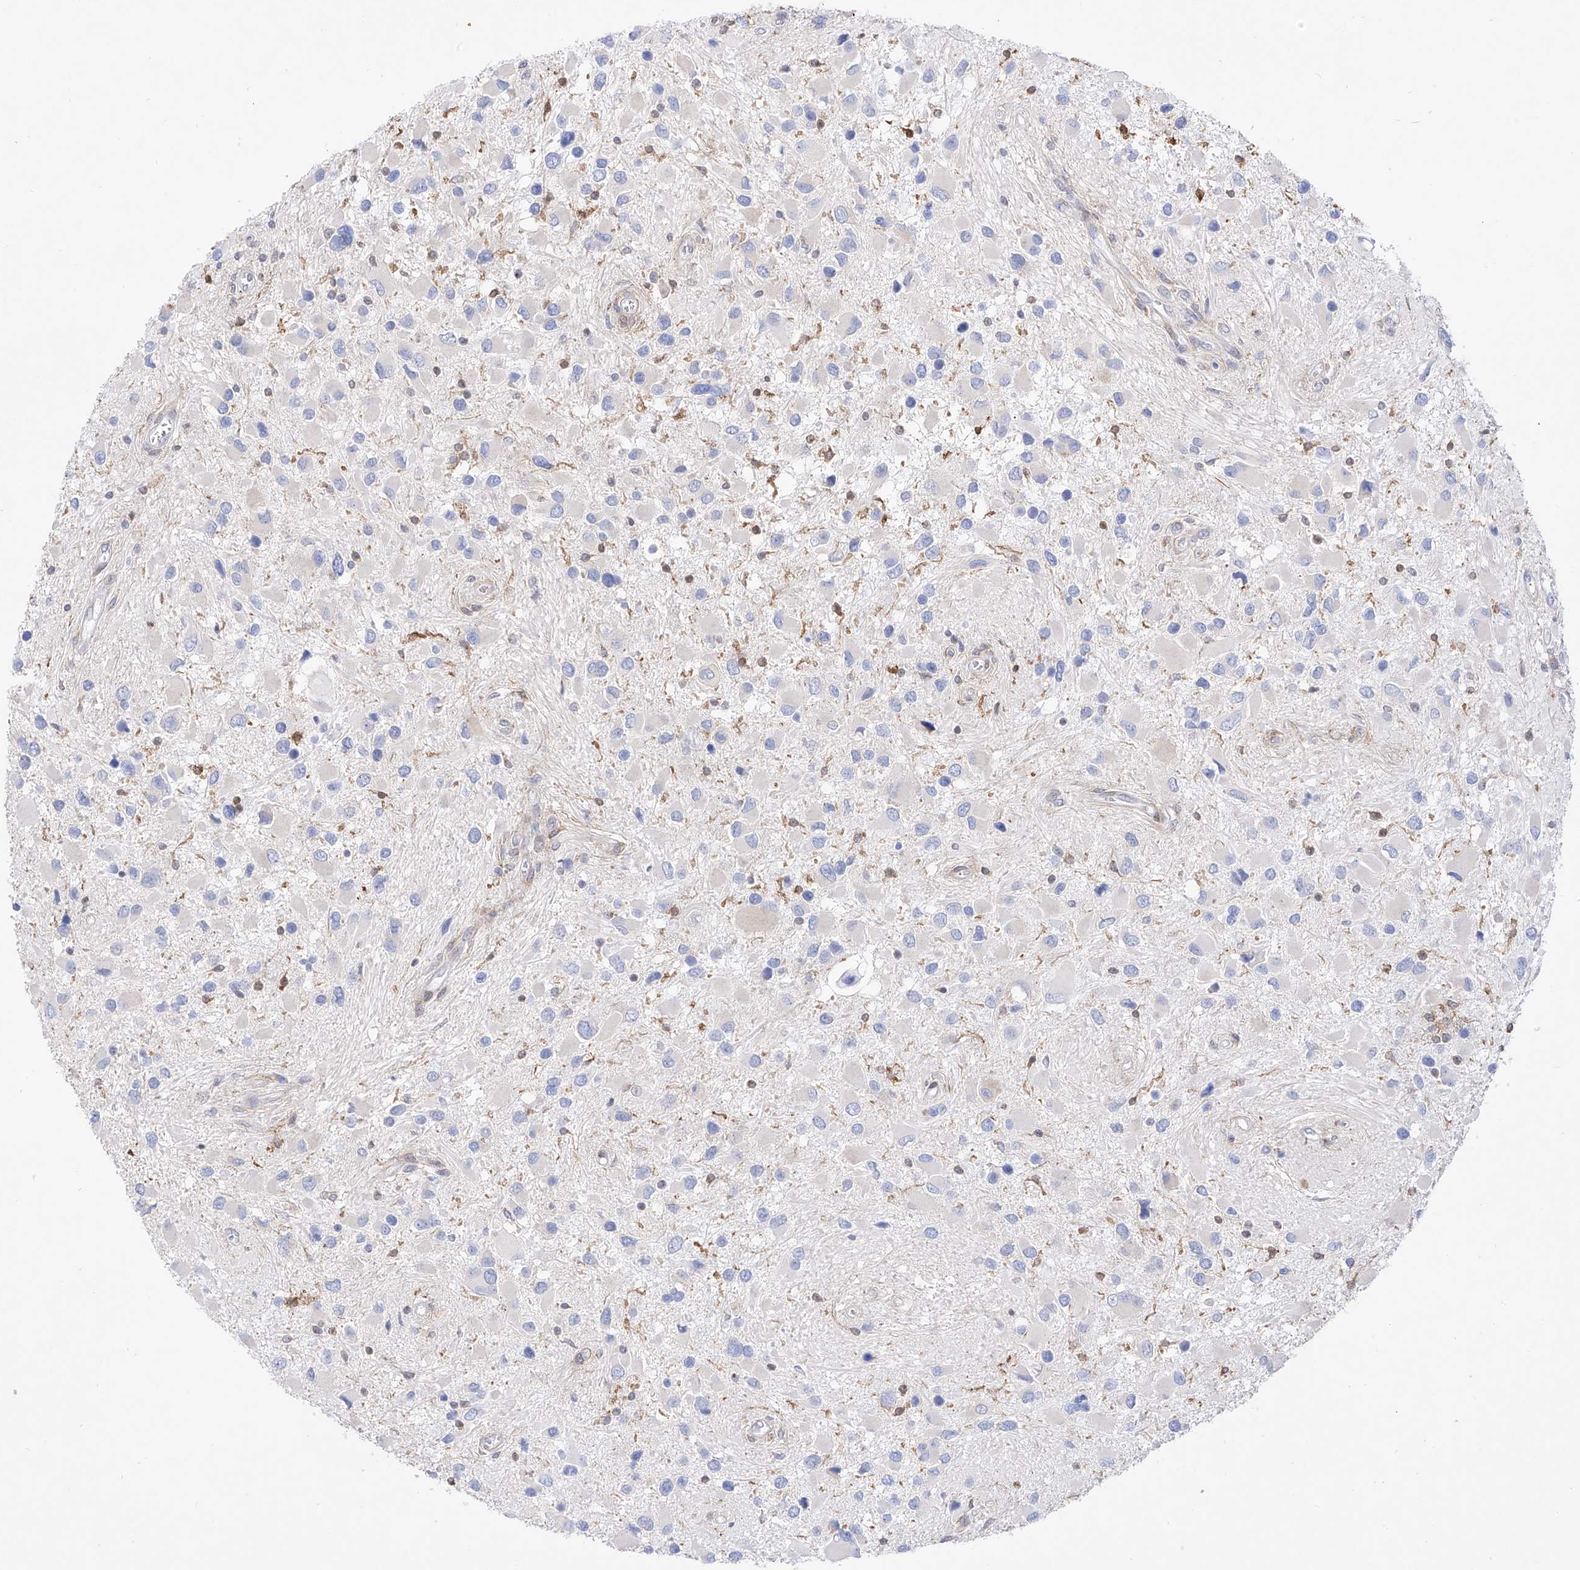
{"staining": {"intensity": "negative", "quantity": "none", "location": "none"}, "tissue": "glioma", "cell_type": "Tumor cells", "image_type": "cancer", "snomed": [{"axis": "morphology", "description": "Glioma, malignant, High grade"}, {"axis": "topography", "description": "Brain"}], "caption": "Micrograph shows no protein positivity in tumor cells of malignant glioma (high-grade) tissue.", "gene": "LCLAT1", "patient": {"sex": "male", "age": 53}}